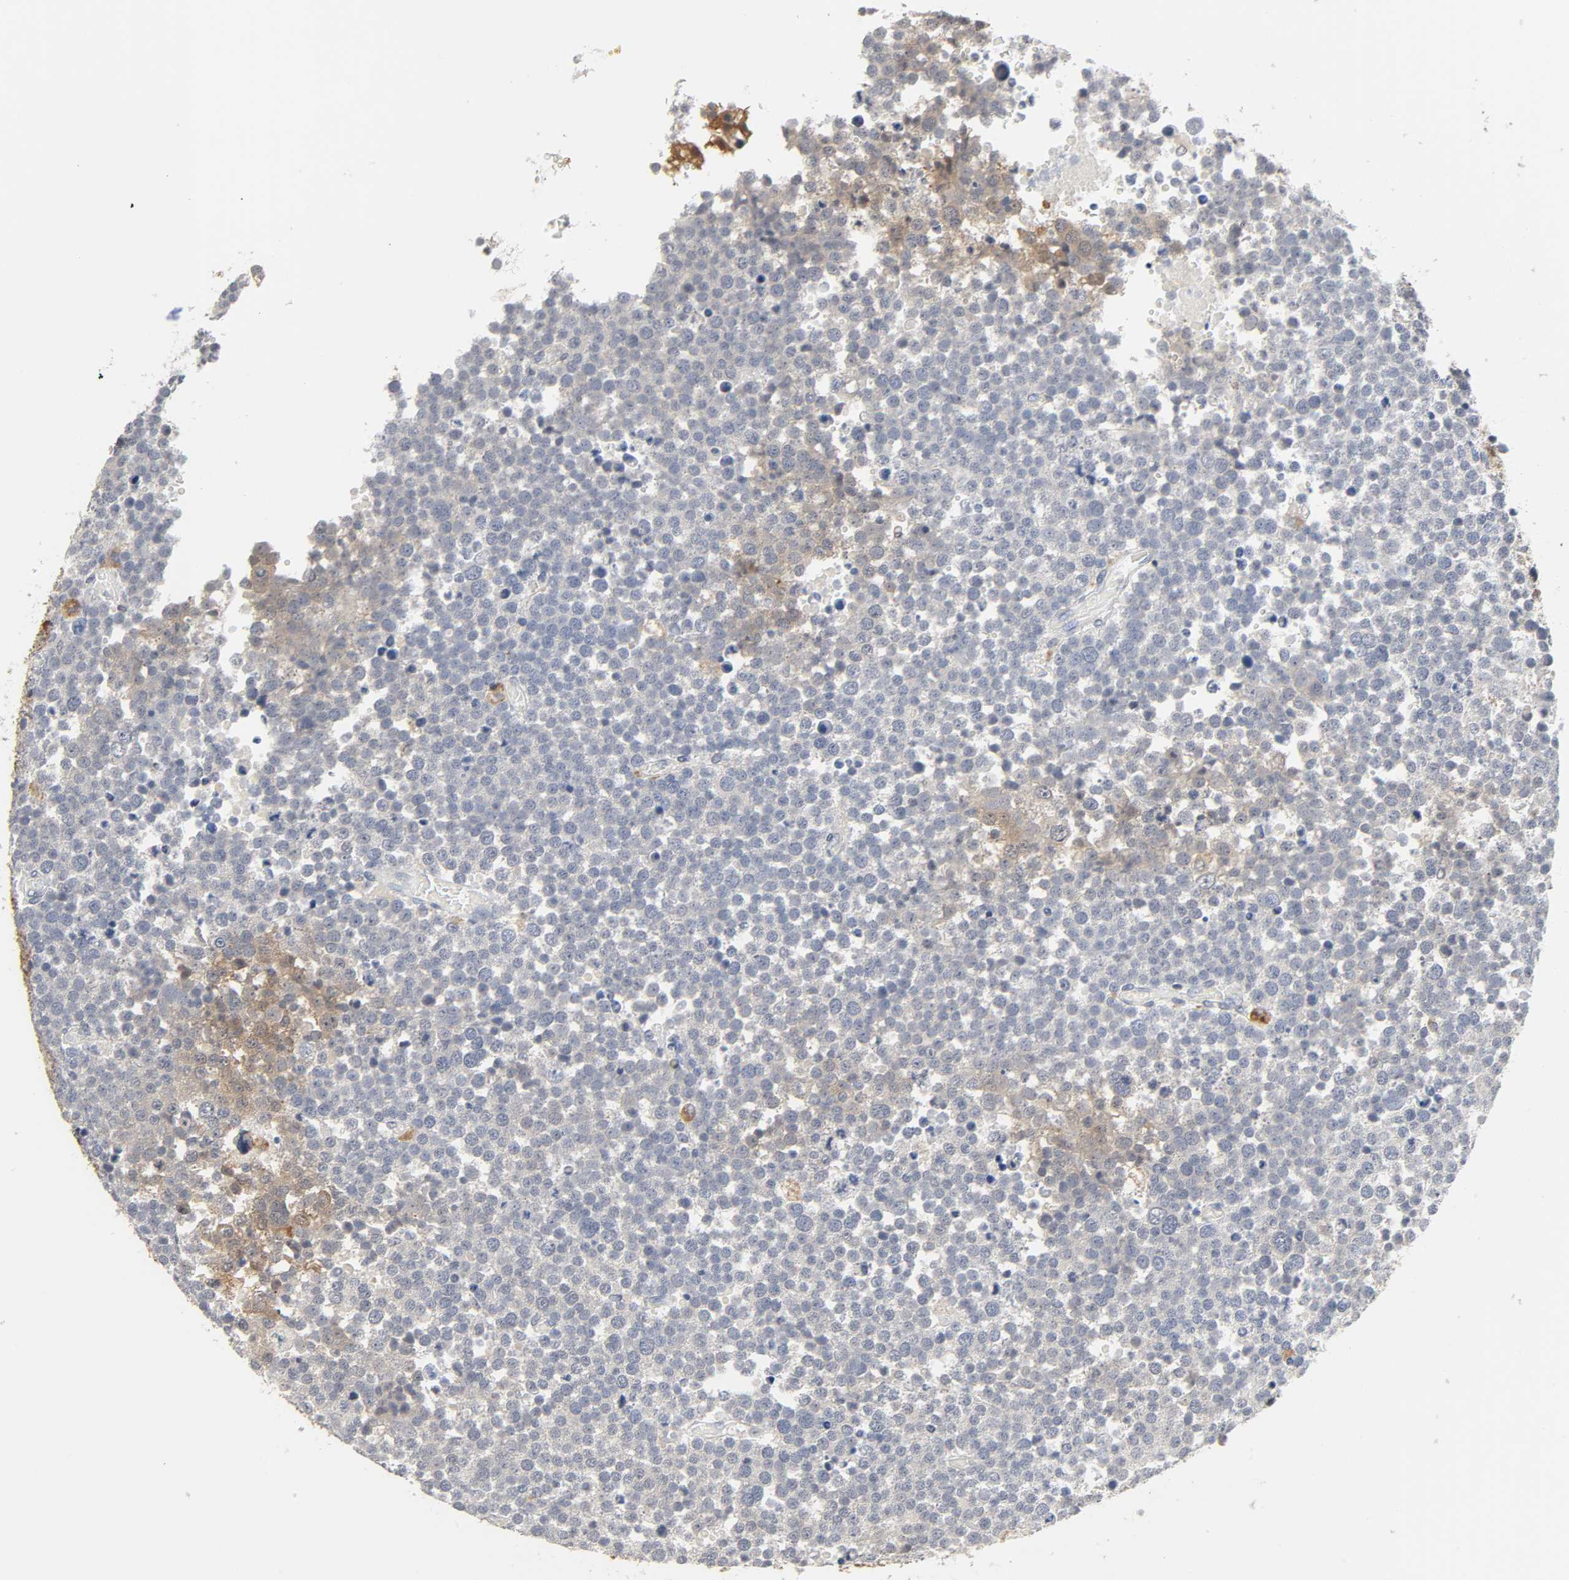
{"staining": {"intensity": "moderate", "quantity": "<25%", "location": "cytoplasmic/membranous"}, "tissue": "testis cancer", "cell_type": "Tumor cells", "image_type": "cancer", "snomed": [{"axis": "morphology", "description": "Seminoma, NOS"}, {"axis": "topography", "description": "Testis"}], "caption": "Immunohistochemistry (IHC) micrograph of human testis seminoma stained for a protein (brown), which reveals low levels of moderate cytoplasmic/membranous positivity in approximately <25% of tumor cells.", "gene": "MIF", "patient": {"sex": "male", "age": 71}}